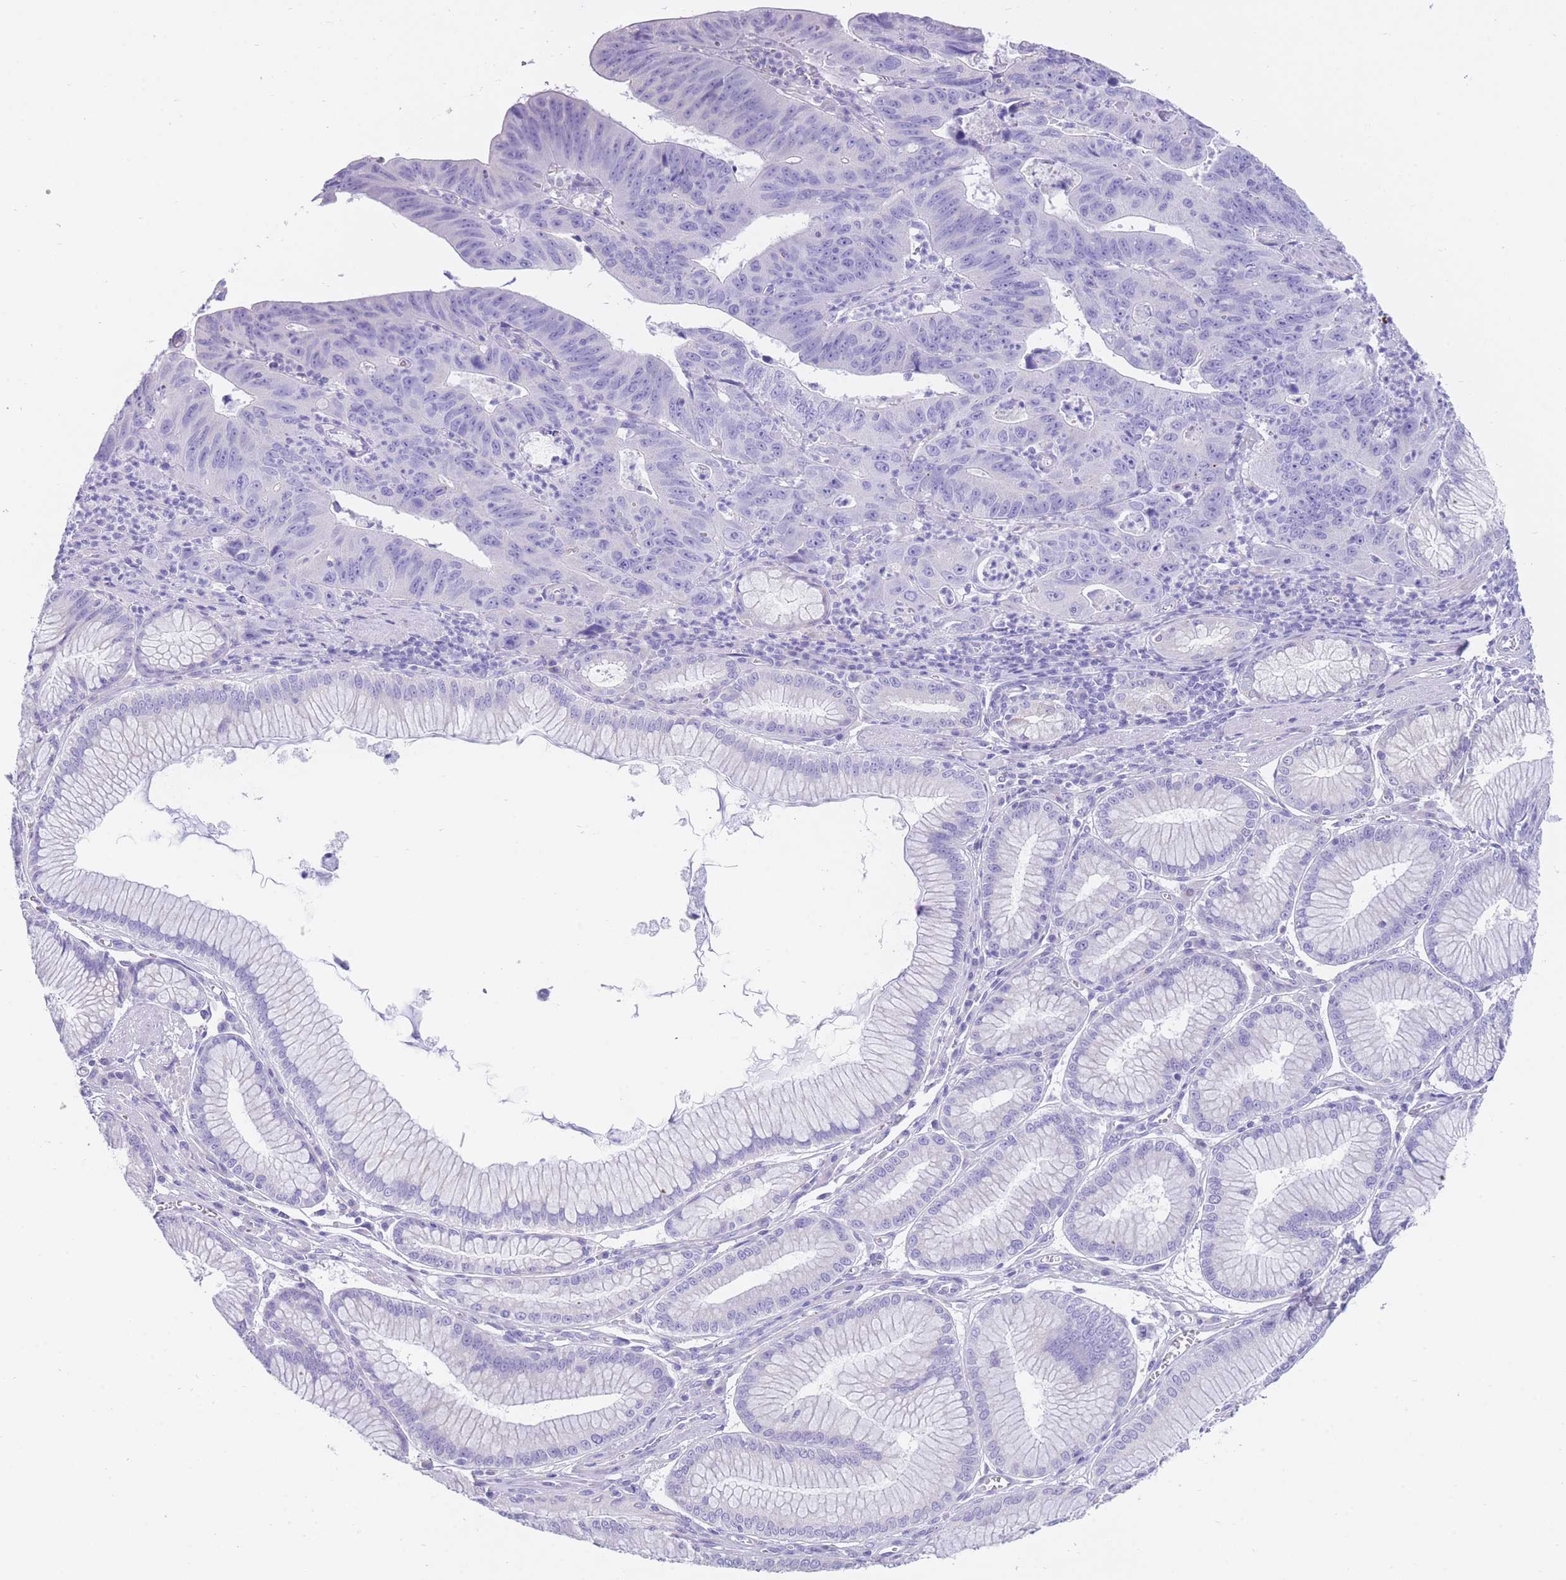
{"staining": {"intensity": "negative", "quantity": "none", "location": "none"}, "tissue": "stomach cancer", "cell_type": "Tumor cells", "image_type": "cancer", "snomed": [{"axis": "morphology", "description": "Adenocarcinoma, NOS"}, {"axis": "topography", "description": "Stomach"}], "caption": "High power microscopy histopathology image of an IHC image of stomach adenocarcinoma, revealing no significant positivity in tumor cells.", "gene": "QTRT1", "patient": {"sex": "male", "age": 59}}